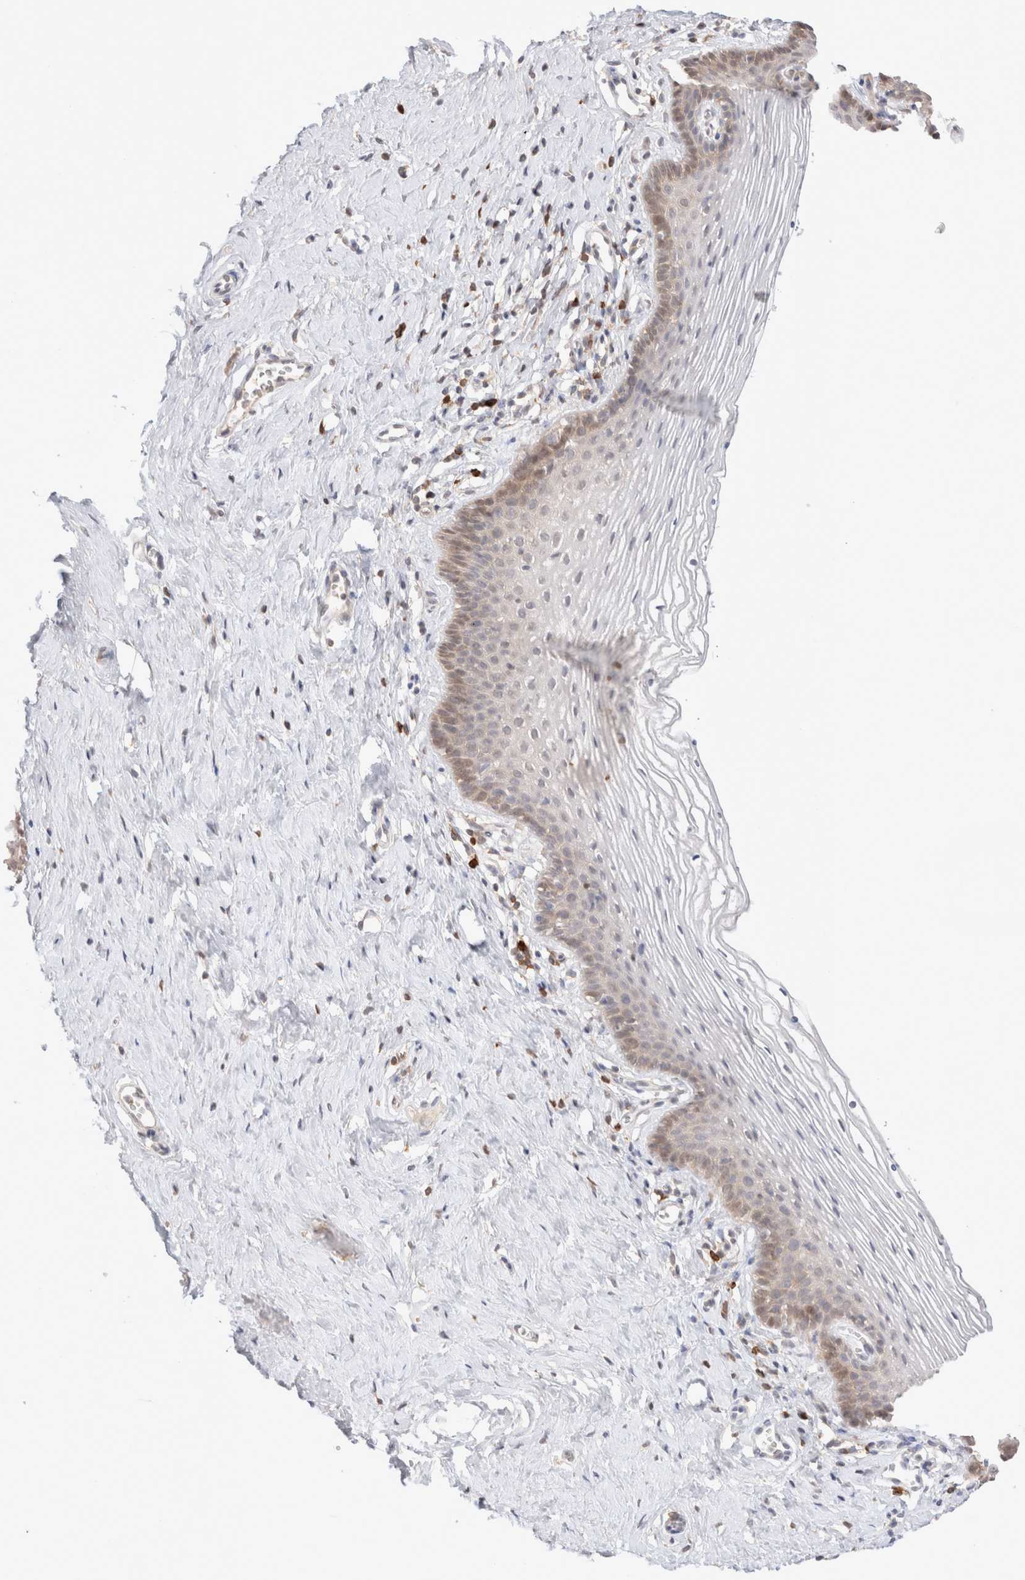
{"staining": {"intensity": "weak", "quantity": "<25%", "location": "cytoplasmic/membranous"}, "tissue": "vagina", "cell_type": "Squamous epithelial cells", "image_type": "normal", "snomed": [{"axis": "morphology", "description": "Normal tissue, NOS"}, {"axis": "topography", "description": "Vagina"}], "caption": "Immunohistochemical staining of unremarkable human vagina demonstrates no significant staining in squamous epithelial cells.", "gene": "STARD10", "patient": {"sex": "female", "age": 32}}